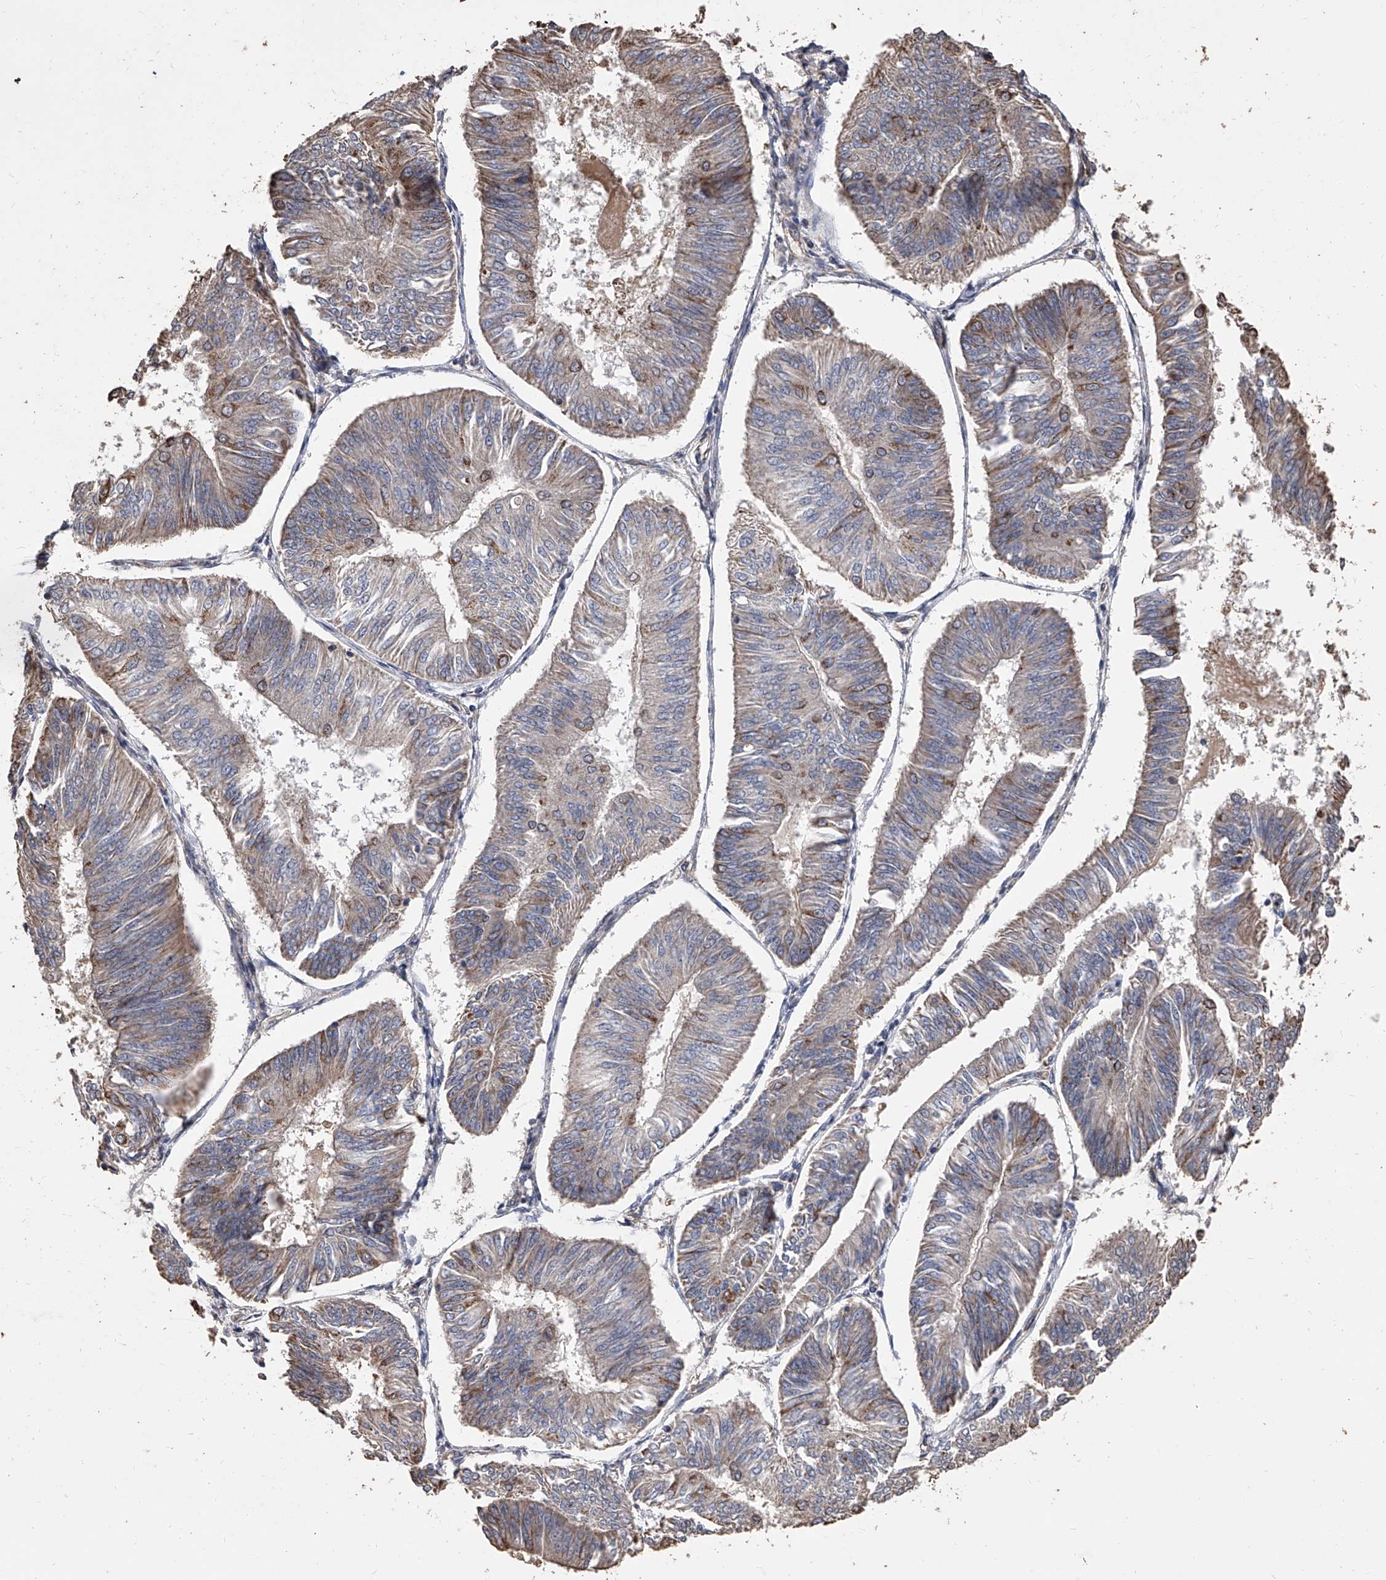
{"staining": {"intensity": "weak", "quantity": ">75%", "location": "cytoplasmic/membranous"}, "tissue": "endometrial cancer", "cell_type": "Tumor cells", "image_type": "cancer", "snomed": [{"axis": "morphology", "description": "Adenocarcinoma, NOS"}, {"axis": "topography", "description": "Endometrium"}], "caption": "A histopathology image of endometrial cancer stained for a protein reveals weak cytoplasmic/membranous brown staining in tumor cells.", "gene": "LTV1", "patient": {"sex": "female", "age": 58}}